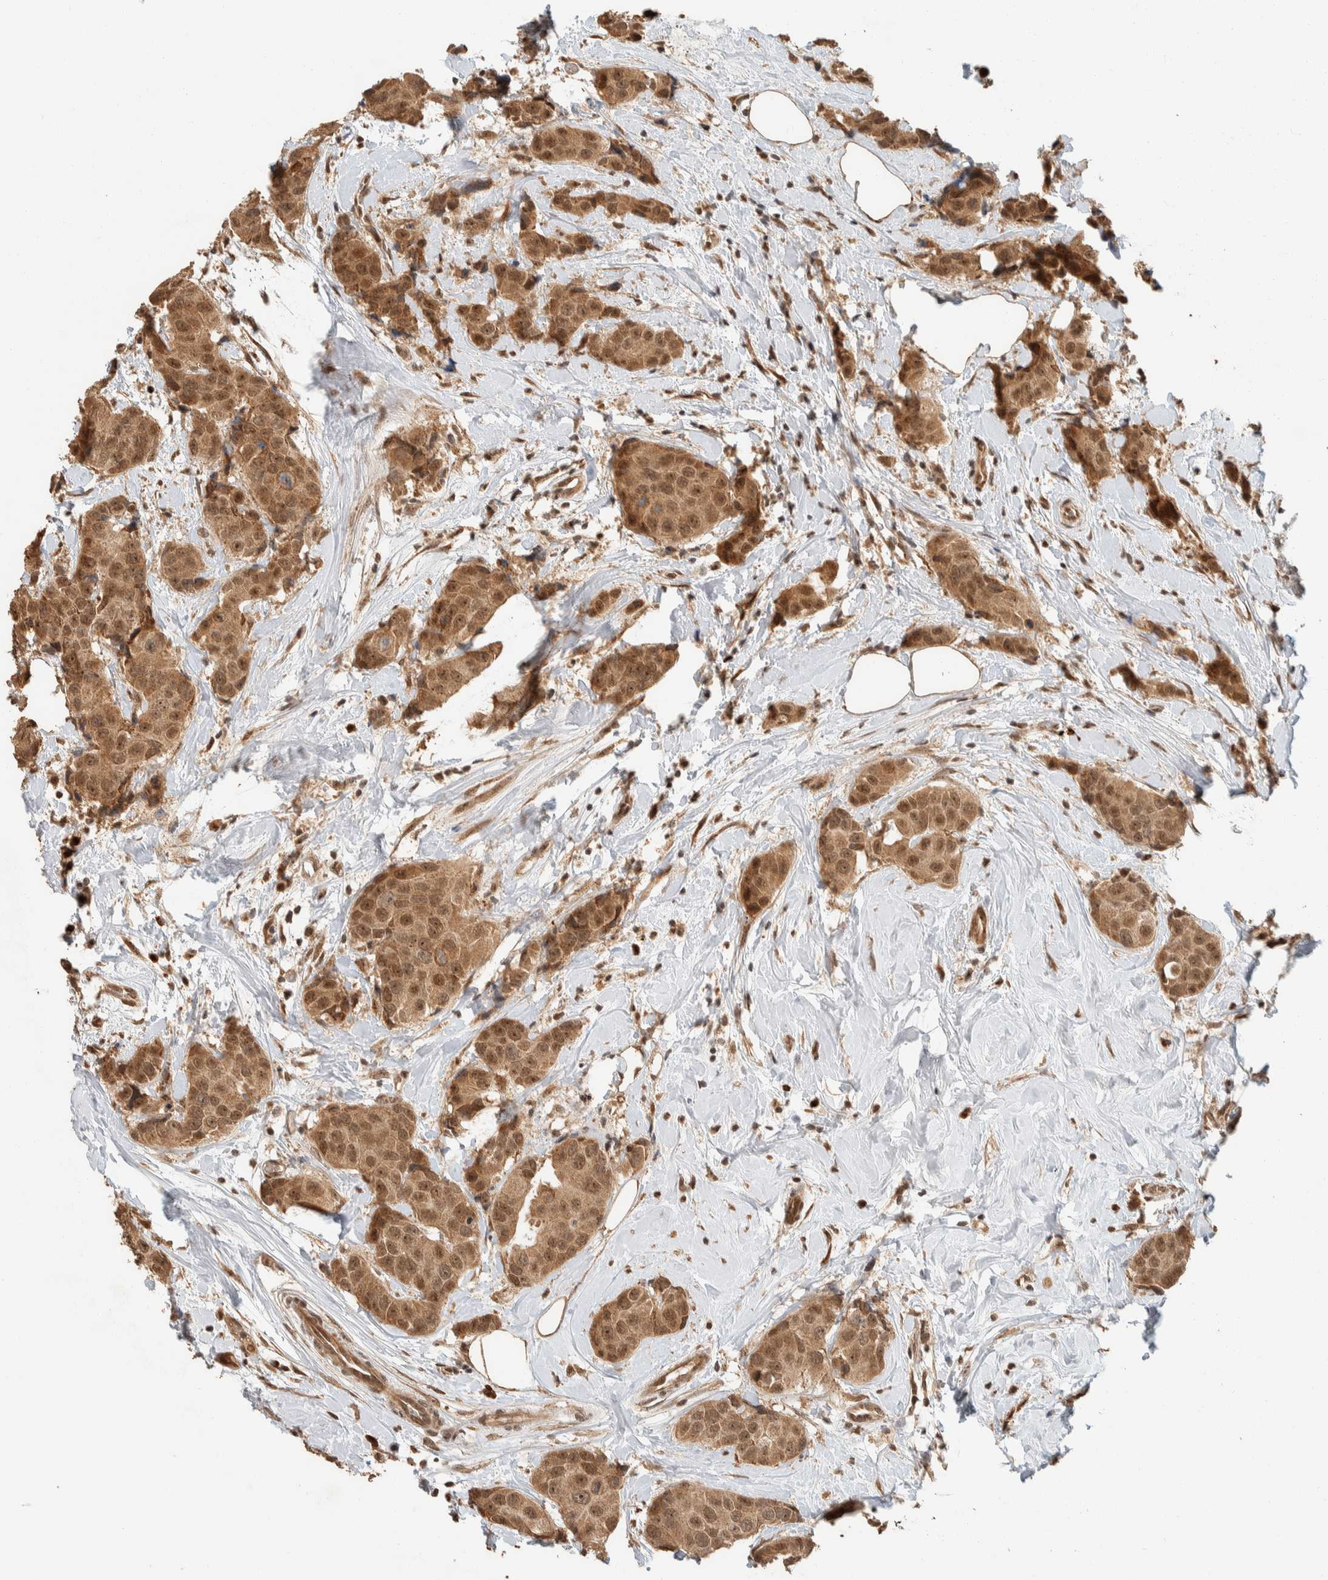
{"staining": {"intensity": "moderate", "quantity": ">75%", "location": "cytoplasmic/membranous,nuclear"}, "tissue": "breast cancer", "cell_type": "Tumor cells", "image_type": "cancer", "snomed": [{"axis": "morphology", "description": "Normal tissue, NOS"}, {"axis": "morphology", "description": "Duct carcinoma"}, {"axis": "topography", "description": "Breast"}], "caption": "Breast cancer tissue demonstrates moderate cytoplasmic/membranous and nuclear expression in about >75% of tumor cells", "gene": "ZBTB2", "patient": {"sex": "female", "age": 39}}